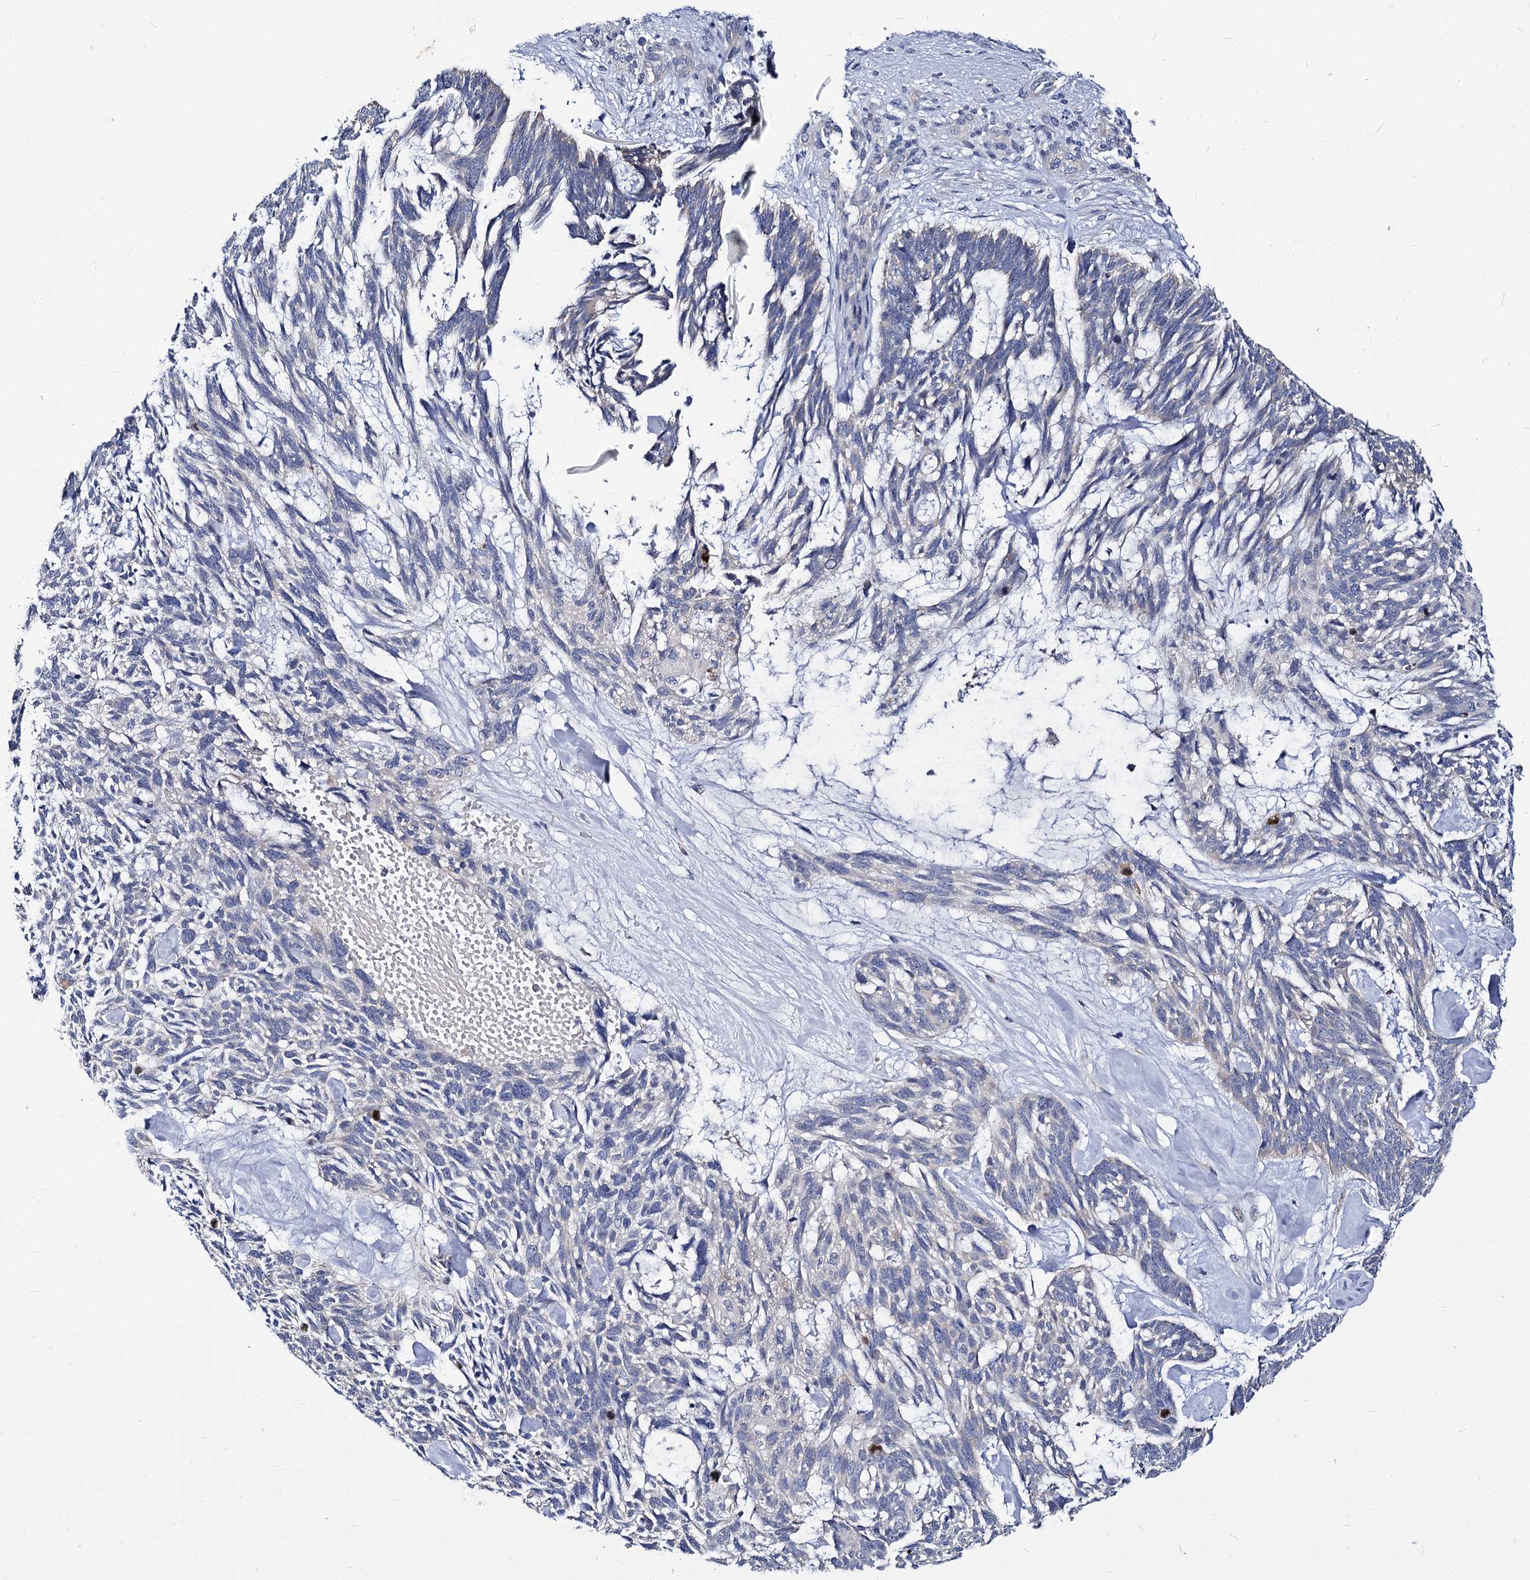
{"staining": {"intensity": "negative", "quantity": "none", "location": "none"}, "tissue": "skin cancer", "cell_type": "Tumor cells", "image_type": "cancer", "snomed": [{"axis": "morphology", "description": "Basal cell carcinoma"}, {"axis": "topography", "description": "Skin"}], "caption": "Skin cancer was stained to show a protein in brown. There is no significant positivity in tumor cells.", "gene": "PANX2", "patient": {"sex": "male", "age": 88}}